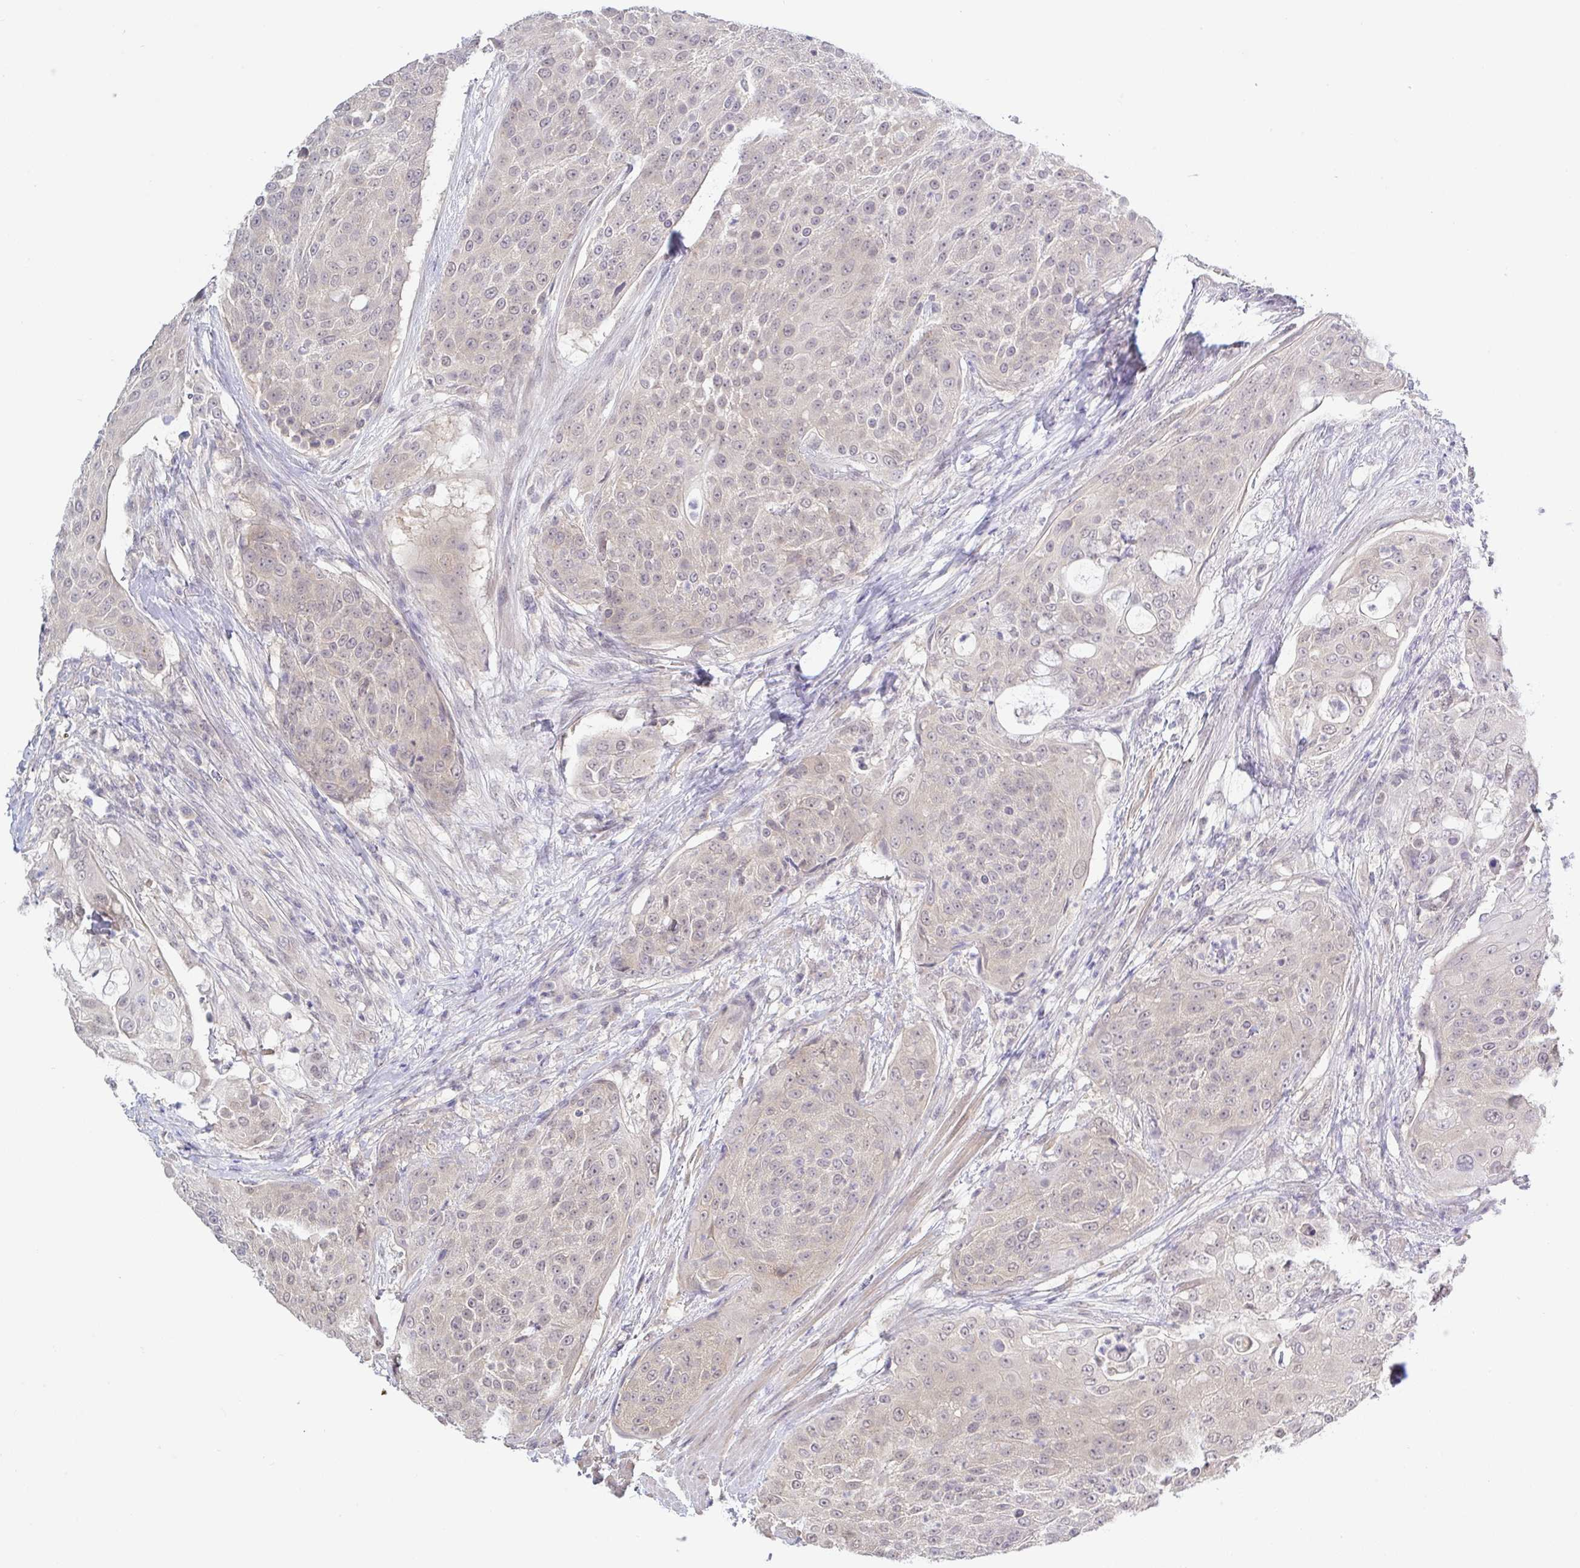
{"staining": {"intensity": "weak", "quantity": "25%-75%", "location": "nuclear"}, "tissue": "urothelial cancer", "cell_type": "Tumor cells", "image_type": "cancer", "snomed": [{"axis": "morphology", "description": "Urothelial carcinoma, High grade"}, {"axis": "topography", "description": "Urinary bladder"}], "caption": "Protein staining demonstrates weak nuclear staining in approximately 25%-75% of tumor cells in high-grade urothelial carcinoma.", "gene": "HYPK", "patient": {"sex": "female", "age": 63}}